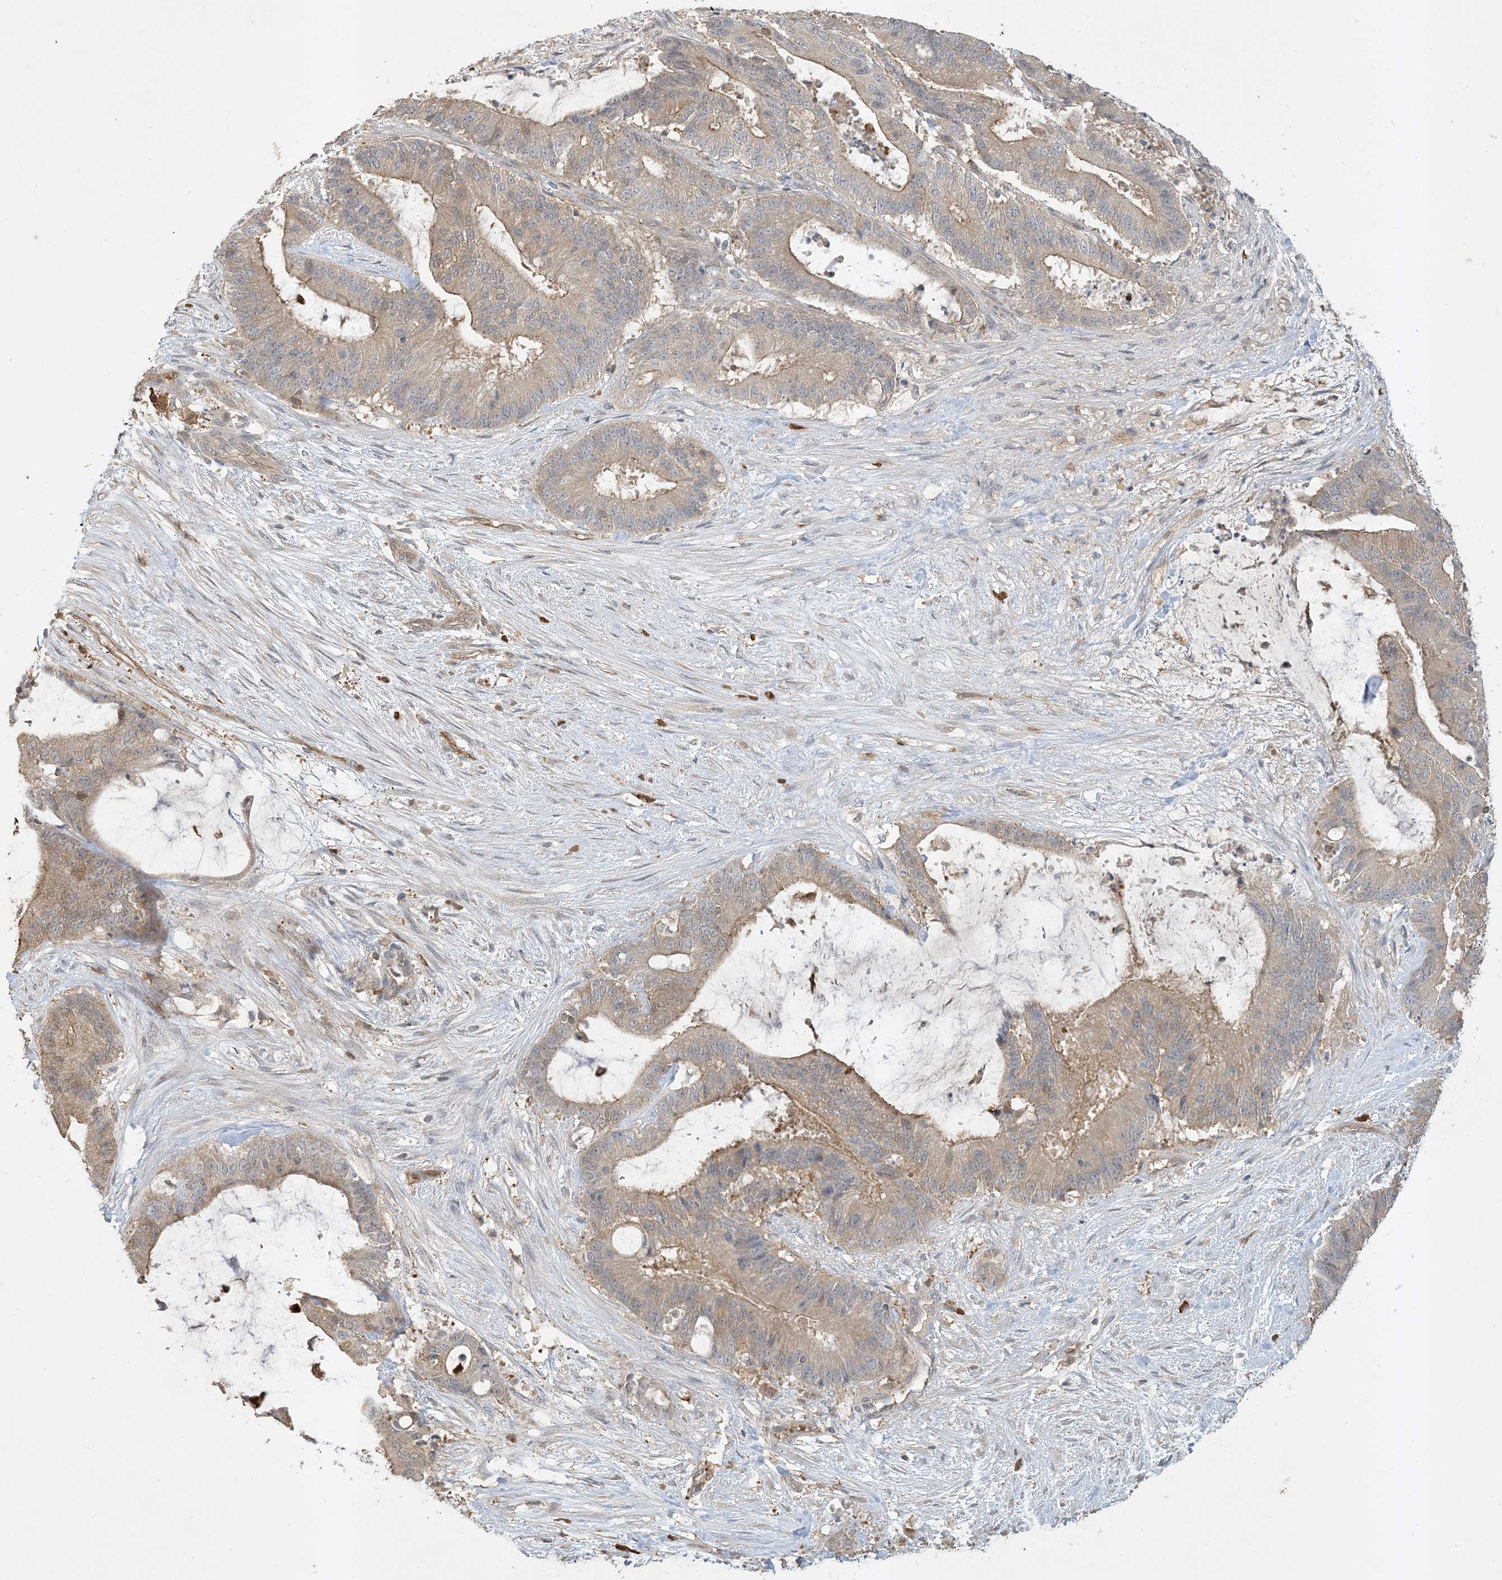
{"staining": {"intensity": "weak", "quantity": ">75%", "location": "cytoplasmic/membranous"}, "tissue": "liver cancer", "cell_type": "Tumor cells", "image_type": "cancer", "snomed": [{"axis": "morphology", "description": "Normal tissue, NOS"}, {"axis": "morphology", "description": "Cholangiocarcinoma"}, {"axis": "topography", "description": "Liver"}, {"axis": "topography", "description": "Peripheral nerve tissue"}], "caption": "IHC of human liver cancer (cholangiocarcinoma) exhibits low levels of weak cytoplasmic/membranous expression in approximately >75% of tumor cells.", "gene": "TMSB4X", "patient": {"sex": "female", "age": 73}}